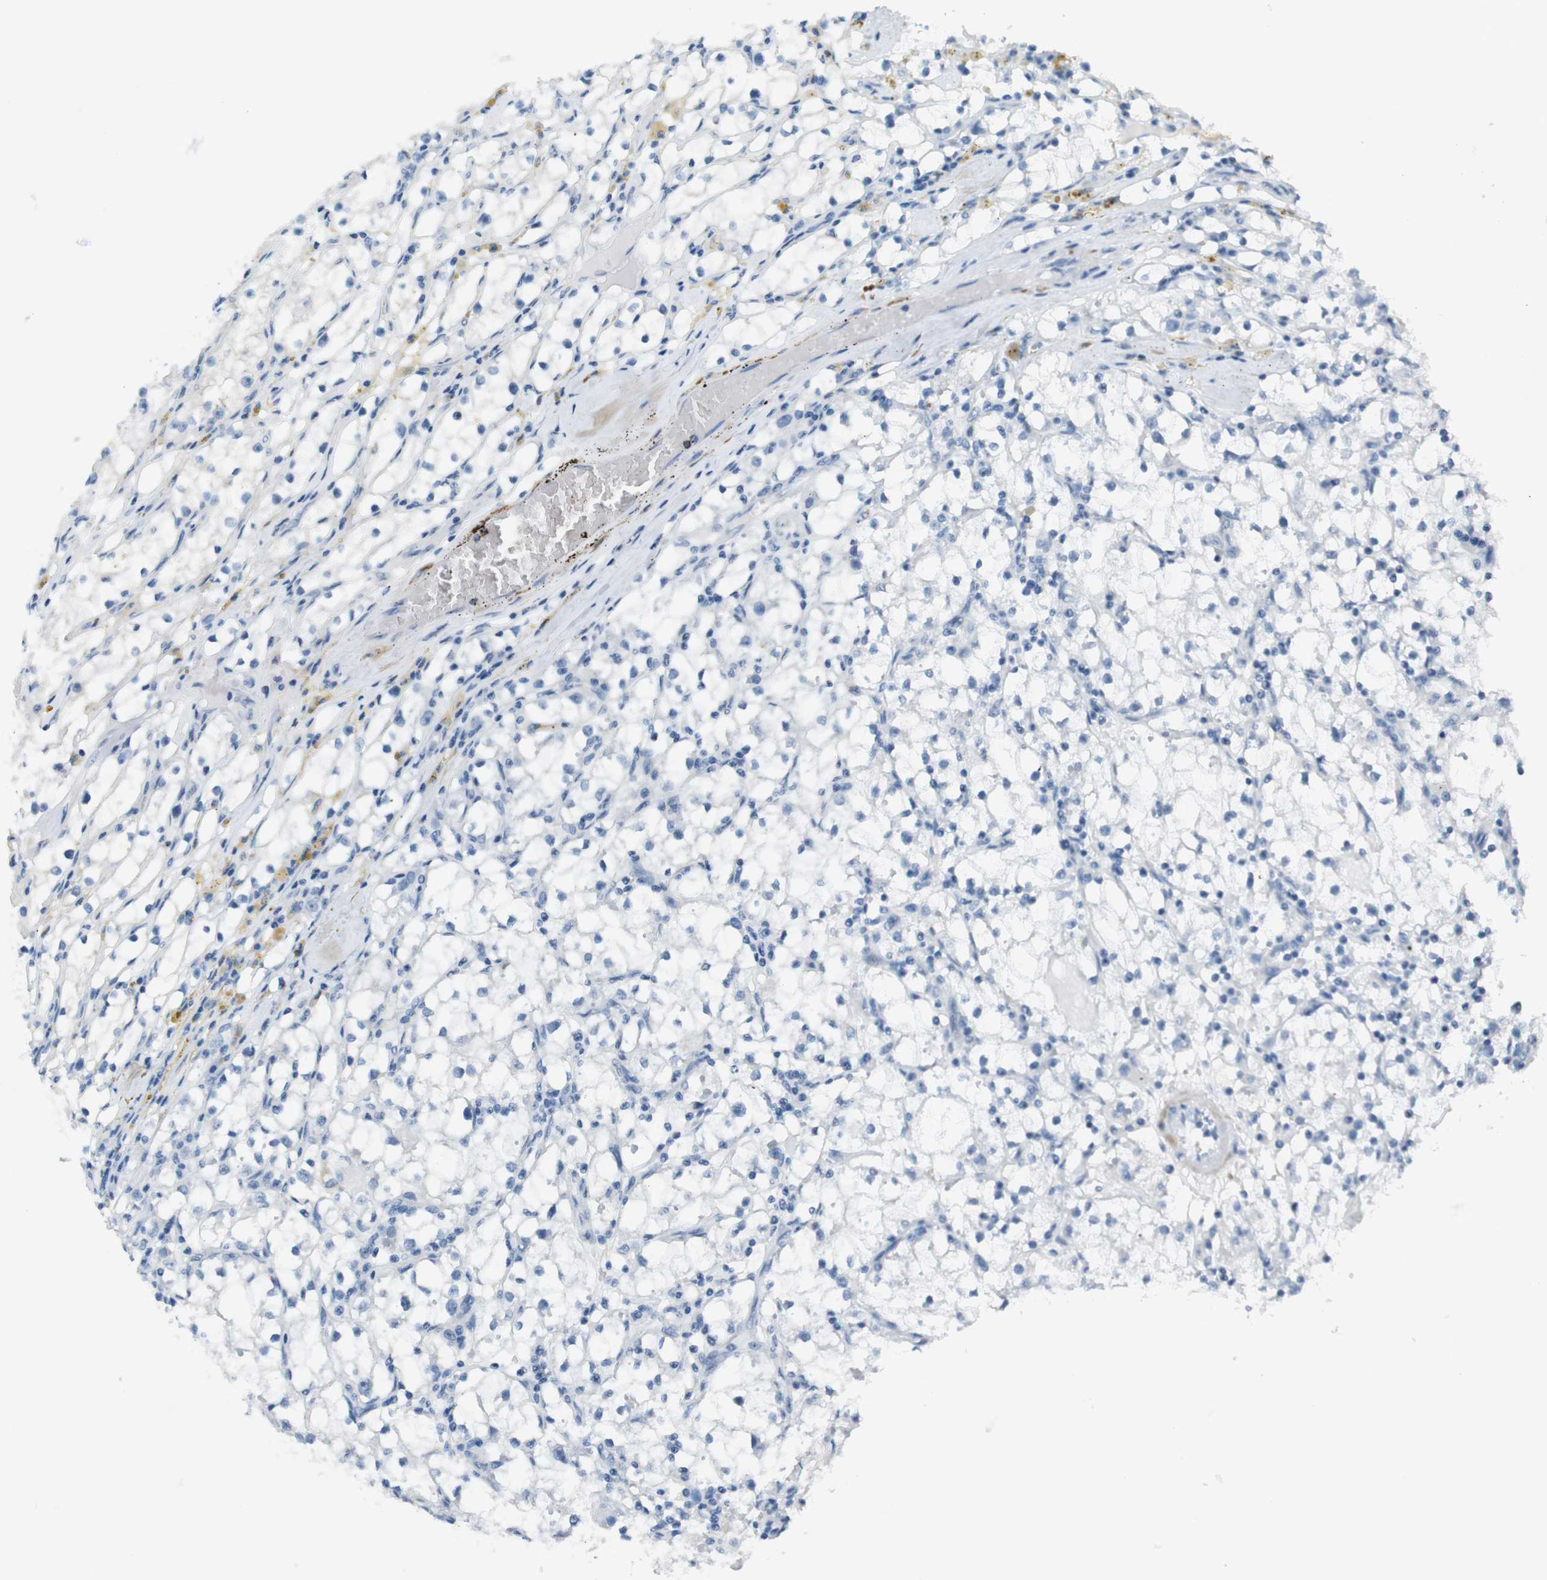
{"staining": {"intensity": "negative", "quantity": "none", "location": "none"}, "tissue": "renal cancer", "cell_type": "Tumor cells", "image_type": "cancer", "snomed": [{"axis": "morphology", "description": "Adenocarcinoma, NOS"}, {"axis": "topography", "description": "Kidney"}], "caption": "Human renal cancer (adenocarcinoma) stained for a protein using immunohistochemistry (IHC) displays no positivity in tumor cells.", "gene": "HRH2", "patient": {"sex": "male", "age": 56}}